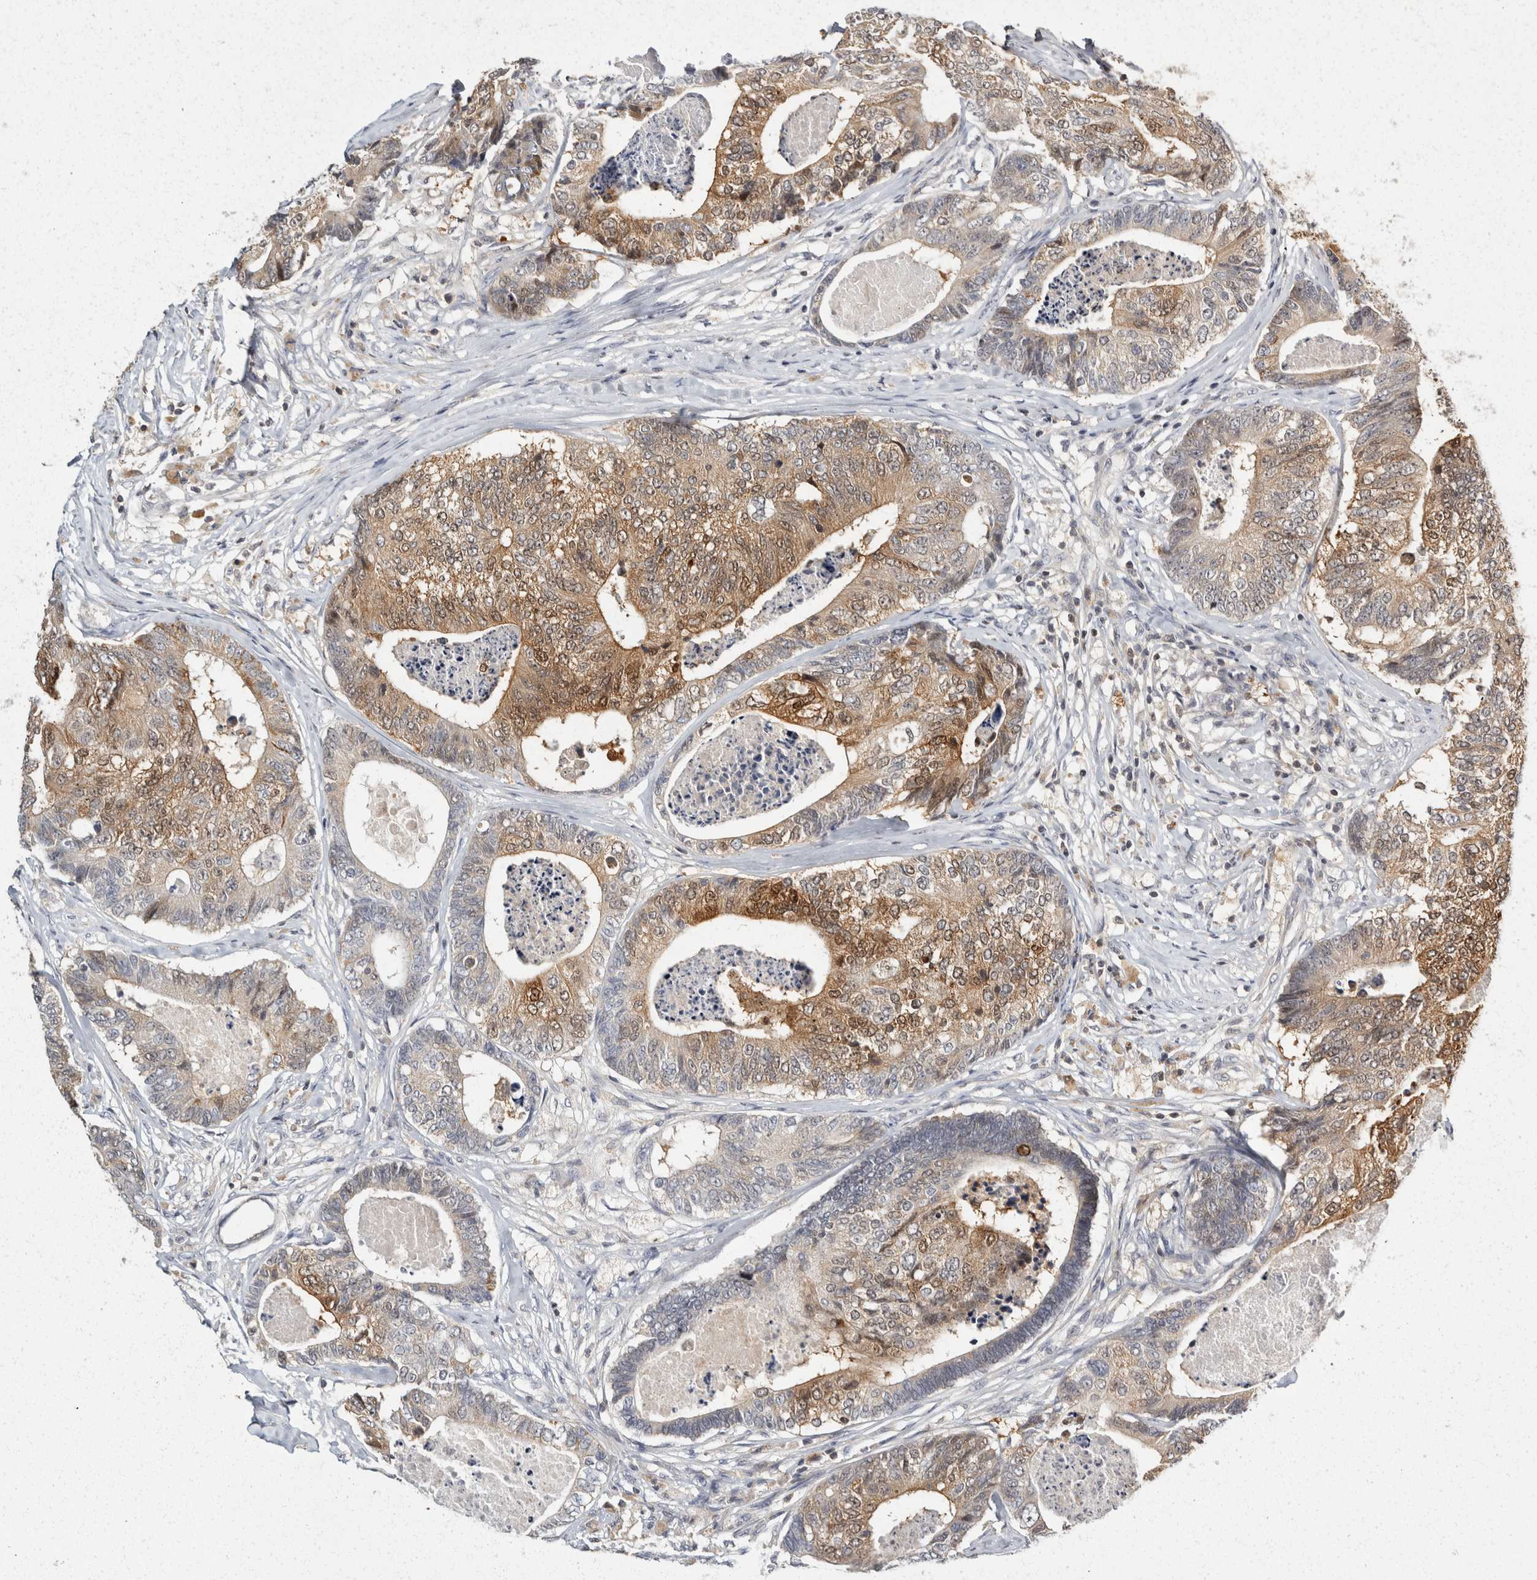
{"staining": {"intensity": "moderate", "quantity": ">75%", "location": "cytoplasmic/membranous"}, "tissue": "colorectal cancer", "cell_type": "Tumor cells", "image_type": "cancer", "snomed": [{"axis": "morphology", "description": "Adenocarcinoma, NOS"}, {"axis": "topography", "description": "Colon"}], "caption": "Colorectal cancer was stained to show a protein in brown. There is medium levels of moderate cytoplasmic/membranous staining in approximately >75% of tumor cells.", "gene": "ACAT2", "patient": {"sex": "female", "age": 67}}